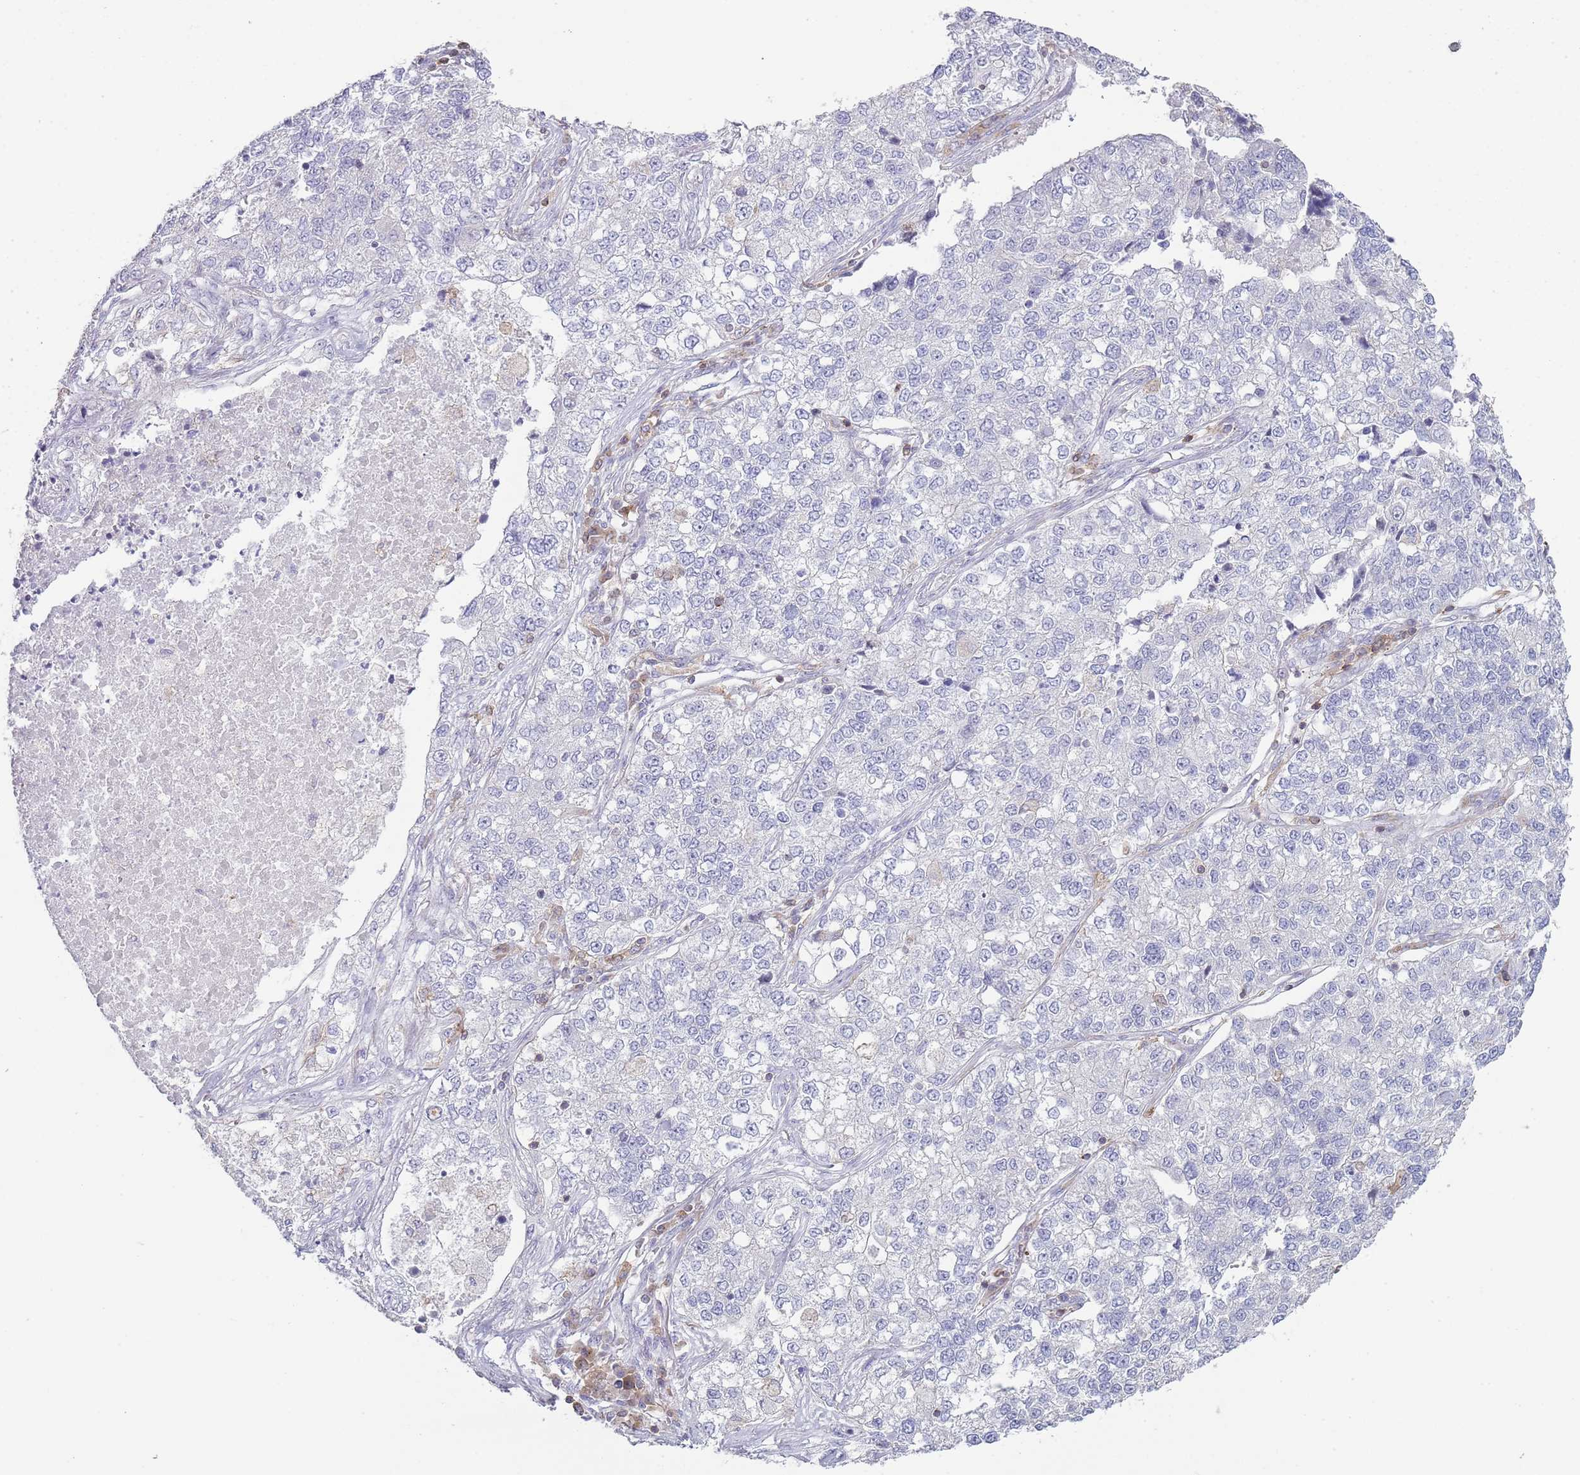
{"staining": {"intensity": "negative", "quantity": "none", "location": "none"}, "tissue": "lung cancer", "cell_type": "Tumor cells", "image_type": "cancer", "snomed": [{"axis": "morphology", "description": "Adenocarcinoma, NOS"}, {"axis": "topography", "description": "Lung"}], "caption": "Immunohistochemical staining of adenocarcinoma (lung) reveals no significant staining in tumor cells. (Stains: DAB (3,3'-diaminobenzidine) immunohistochemistry with hematoxylin counter stain, Microscopy: brightfield microscopy at high magnification).", "gene": "LPXN", "patient": {"sex": "male", "age": 49}}